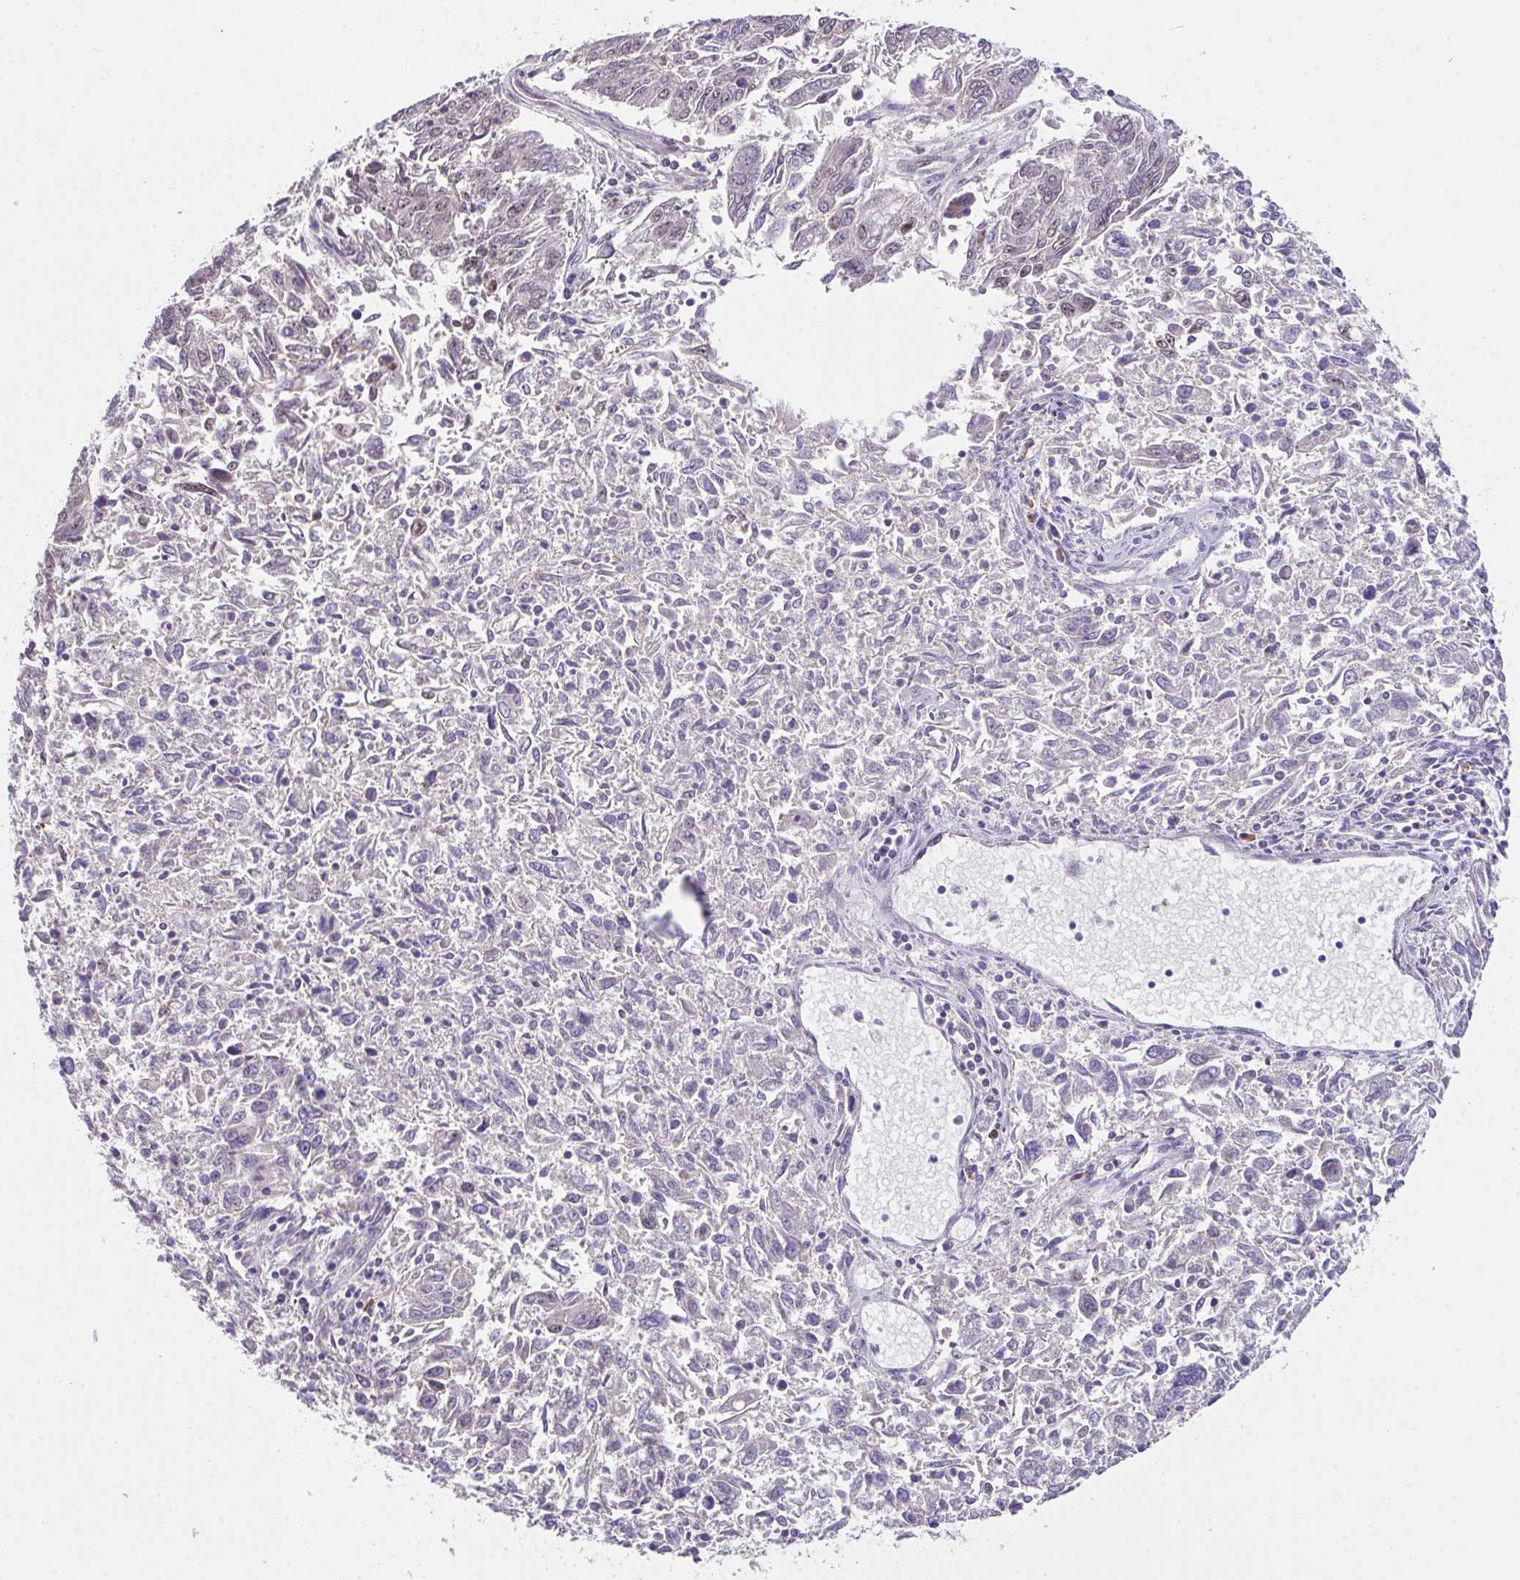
{"staining": {"intensity": "negative", "quantity": "none", "location": "none"}, "tissue": "endometrial cancer", "cell_type": "Tumor cells", "image_type": "cancer", "snomed": [{"axis": "morphology", "description": "Adenocarcinoma, NOS"}, {"axis": "topography", "description": "Endometrium"}], "caption": "A high-resolution photomicrograph shows immunohistochemistry (IHC) staining of endometrial cancer (adenocarcinoma), which exhibits no significant expression in tumor cells.", "gene": "RBBP6", "patient": {"sex": "female", "age": 42}}